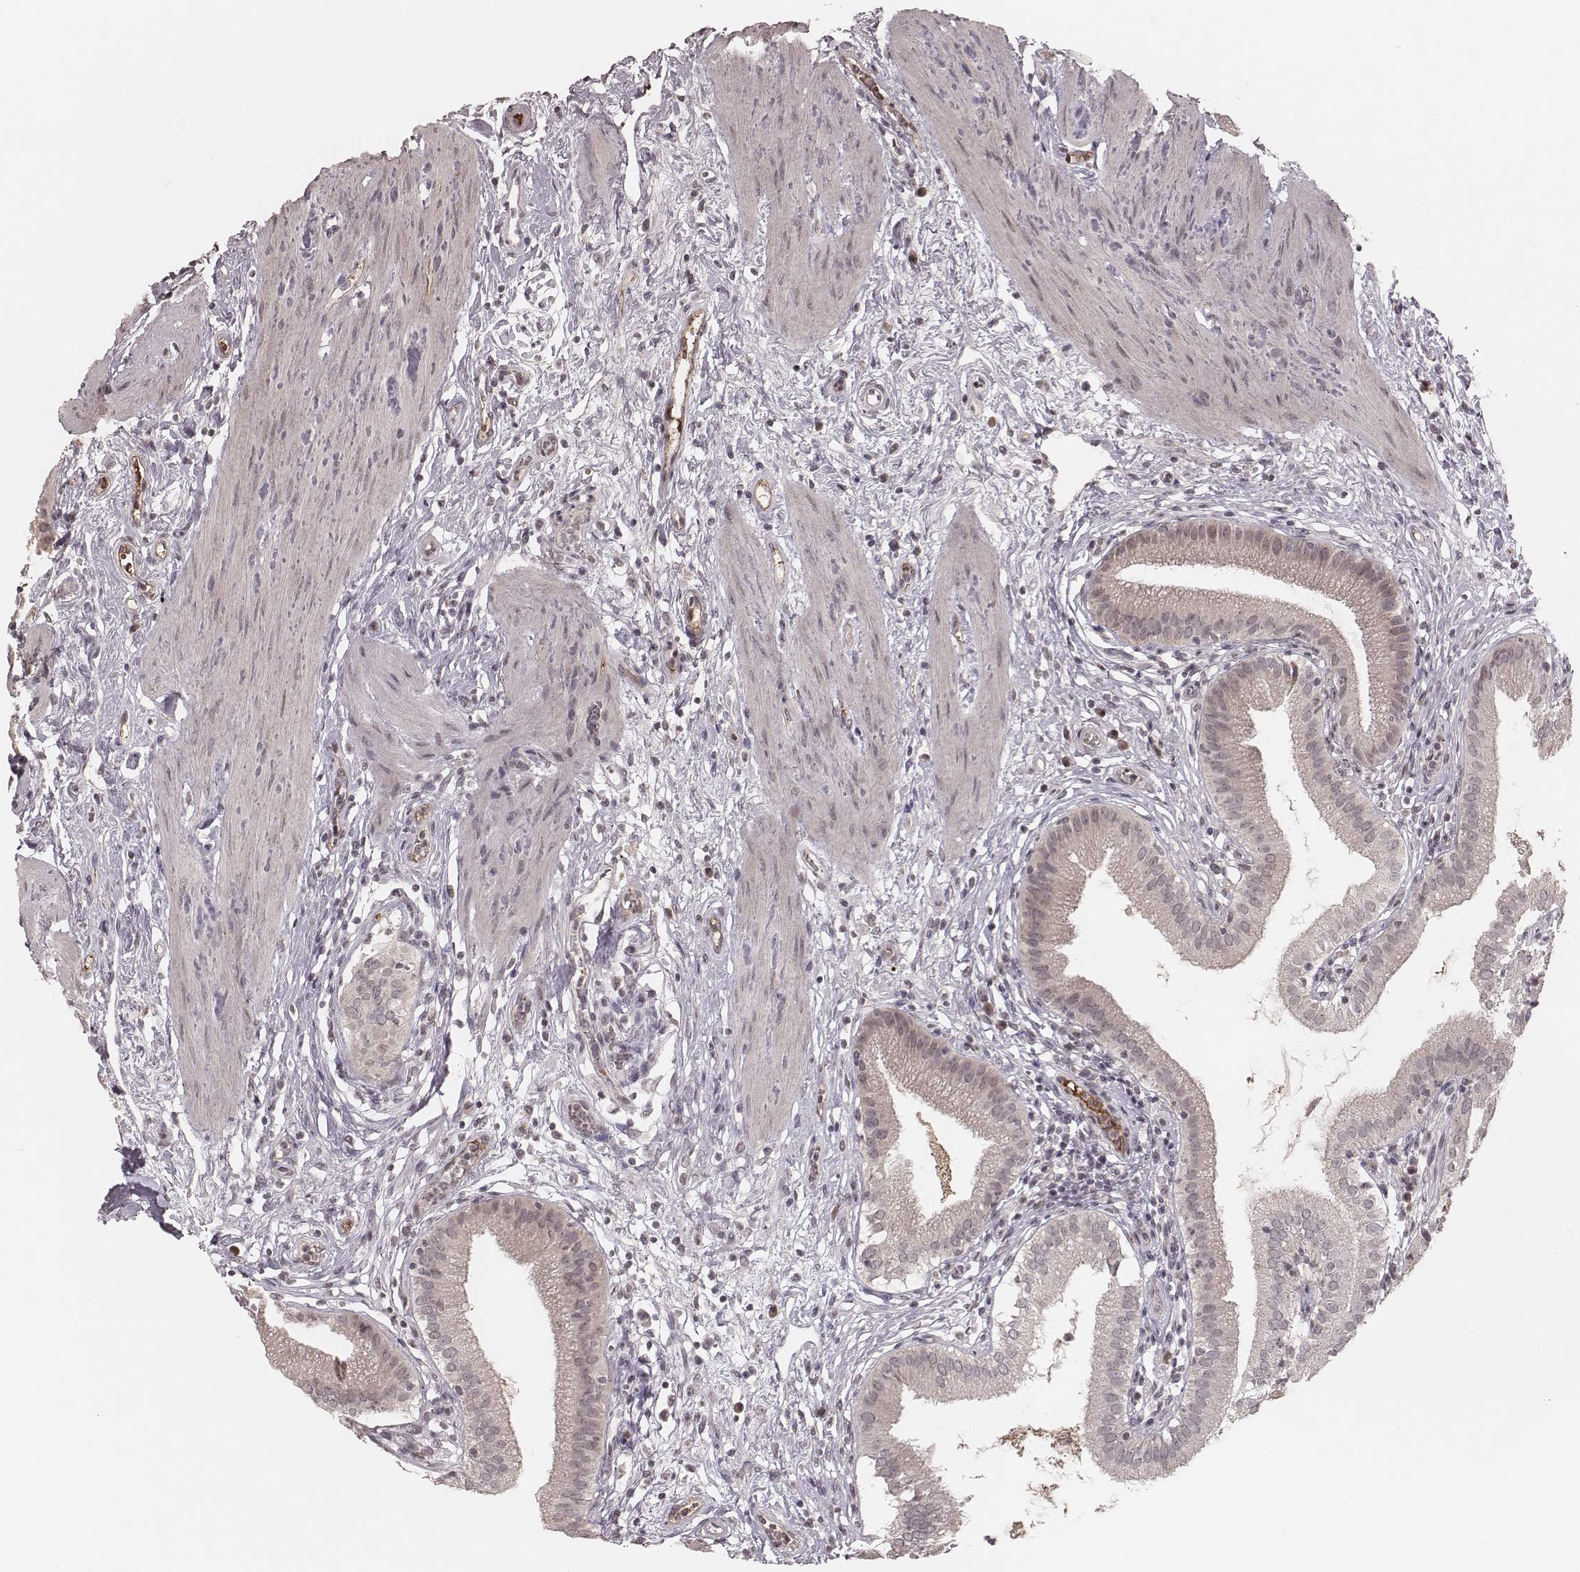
{"staining": {"intensity": "negative", "quantity": "none", "location": "none"}, "tissue": "gallbladder", "cell_type": "Glandular cells", "image_type": "normal", "snomed": [{"axis": "morphology", "description": "Normal tissue, NOS"}, {"axis": "topography", "description": "Gallbladder"}], "caption": "Immunohistochemical staining of benign human gallbladder reveals no significant staining in glandular cells. Brightfield microscopy of immunohistochemistry (IHC) stained with DAB (brown) and hematoxylin (blue), captured at high magnification.", "gene": "IL5", "patient": {"sex": "female", "age": 65}}